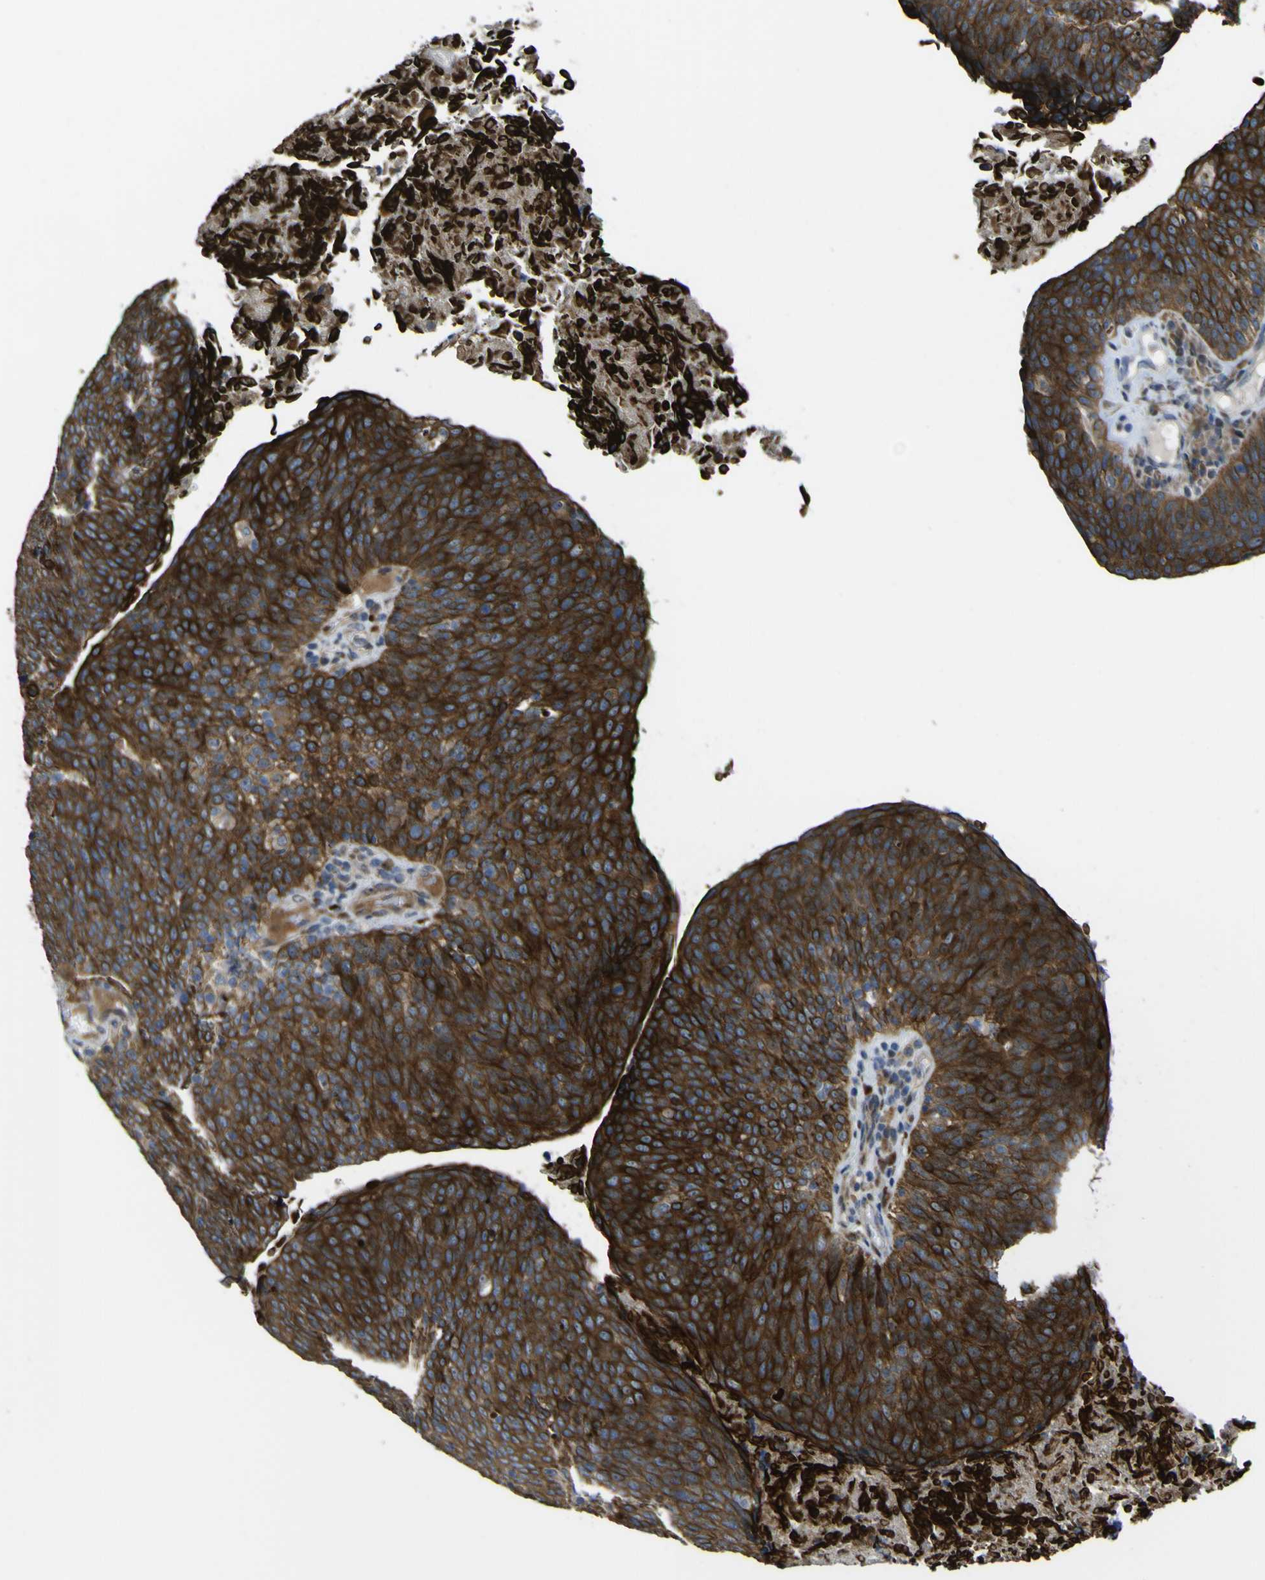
{"staining": {"intensity": "strong", "quantity": ">75%", "location": "cytoplasmic/membranous"}, "tissue": "head and neck cancer", "cell_type": "Tumor cells", "image_type": "cancer", "snomed": [{"axis": "morphology", "description": "Squamous cell carcinoma, NOS"}, {"axis": "morphology", "description": "Squamous cell carcinoma, metastatic, NOS"}, {"axis": "topography", "description": "Lymph node"}, {"axis": "topography", "description": "Head-Neck"}], "caption": "Protein expression analysis of human head and neck cancer (squamous cell carcinoma) reveals strong cytoplasmic/membranous positivity in approximately >75% of tumor cells.", "gene": "LBHD1", "patient": {"sex": "male", "age": 62}}